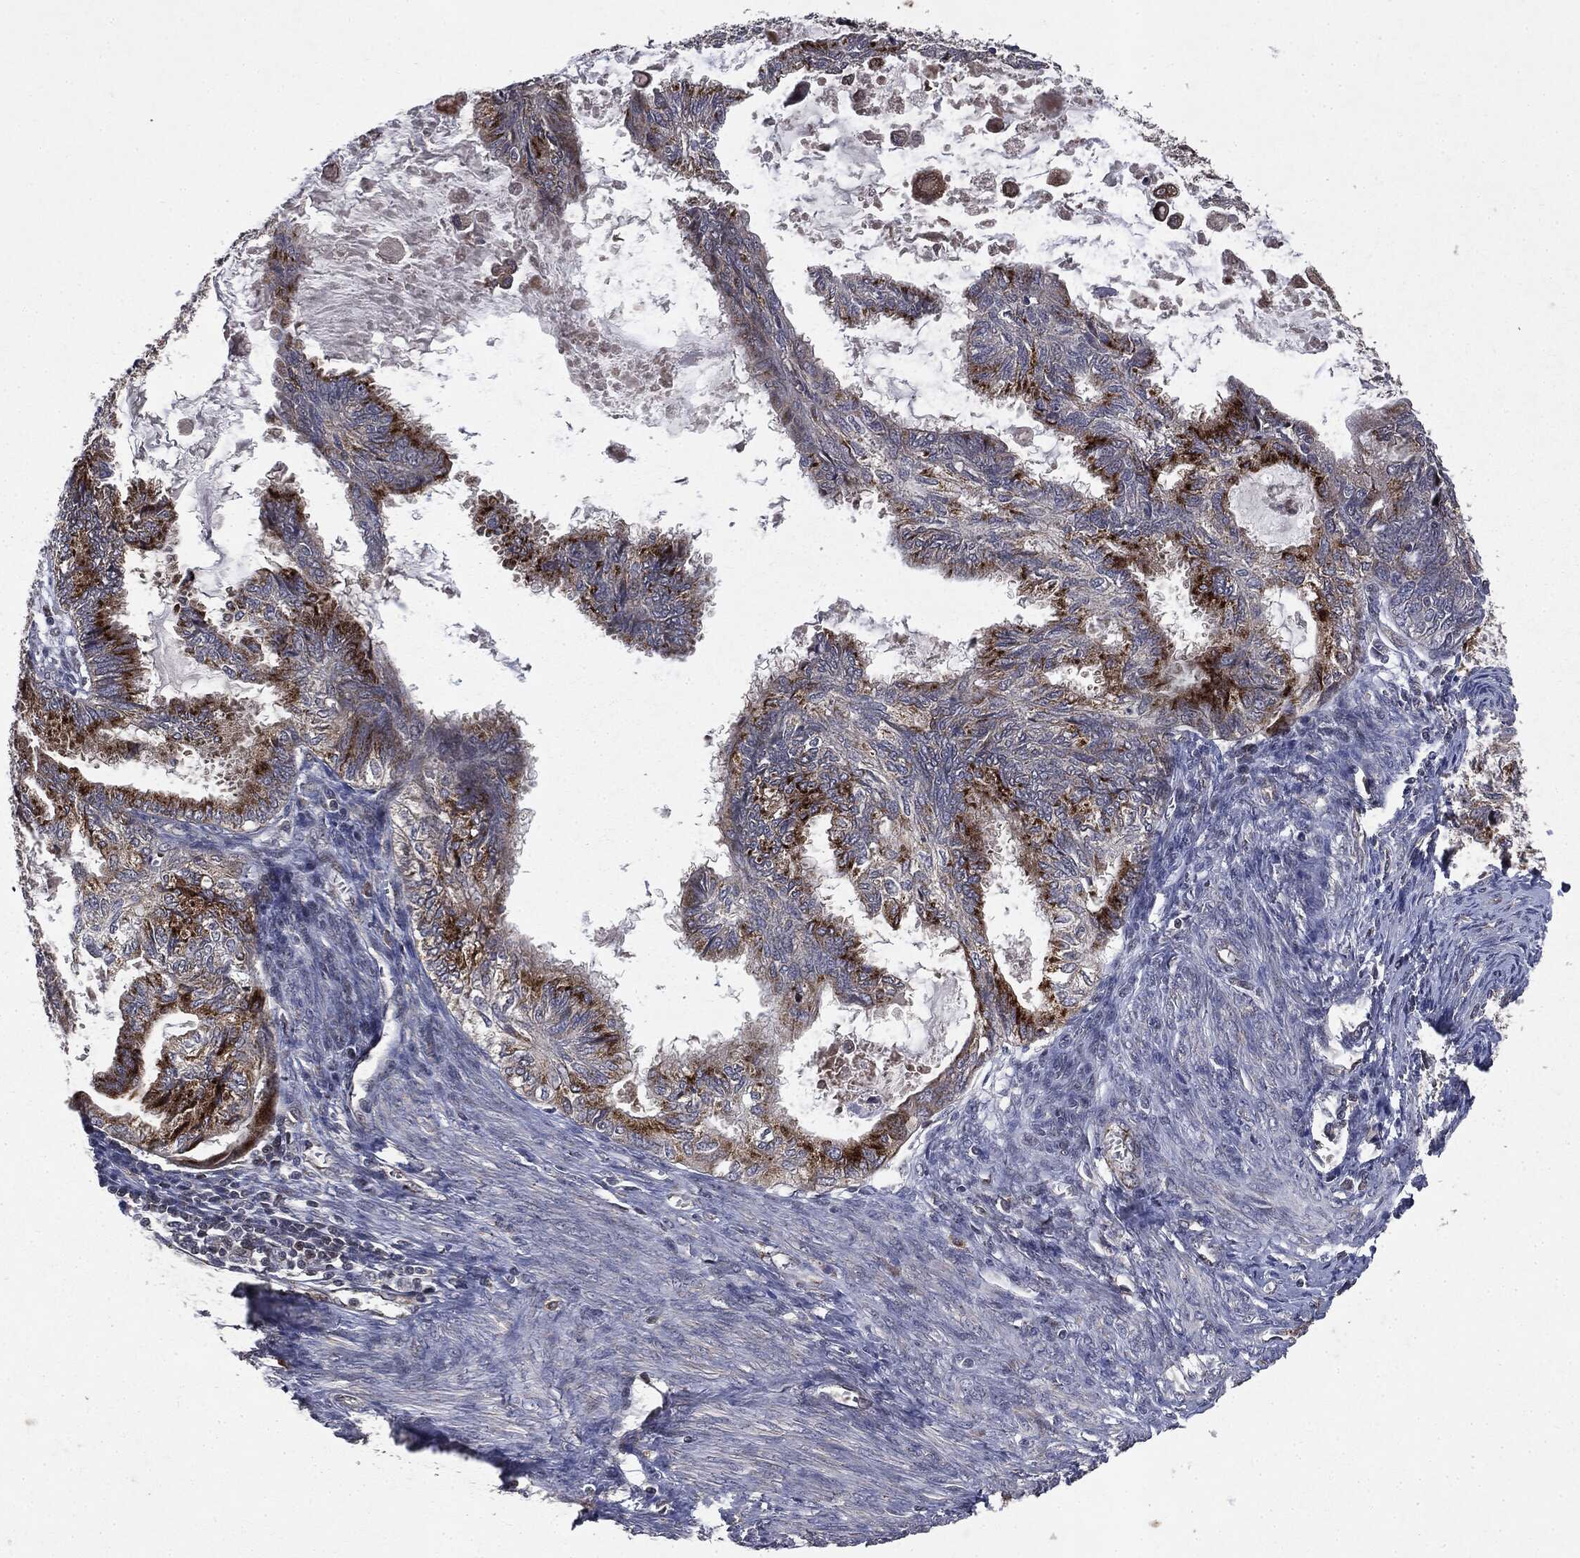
{"staining": {"intensity": "strong", "quantity": "25%-75%", "location": "cytoplasmic/membranous"}, "tissue": "endometrial cancer", "cell_type": "Tumor cells", "image_type": "cancer", "snomed": [{"axis": "morphology", "description": "Adenocarcinoma, NOS"}, {"axis": "topography", "description": "Endometrium"}], "caption": "DAB immunohistochemical staining of human endometrial adenocarcinoma demonstrates strong cytoplasmic/membranous protein positivity in about 25%-75% of tumor cells. (DAB (3,3'-diaminobenzidine) IHC, brown staining for protein, blue staining for nuclei).", "gene": "PLPPR2", "patient": {"sex": "female", "age": 86}}